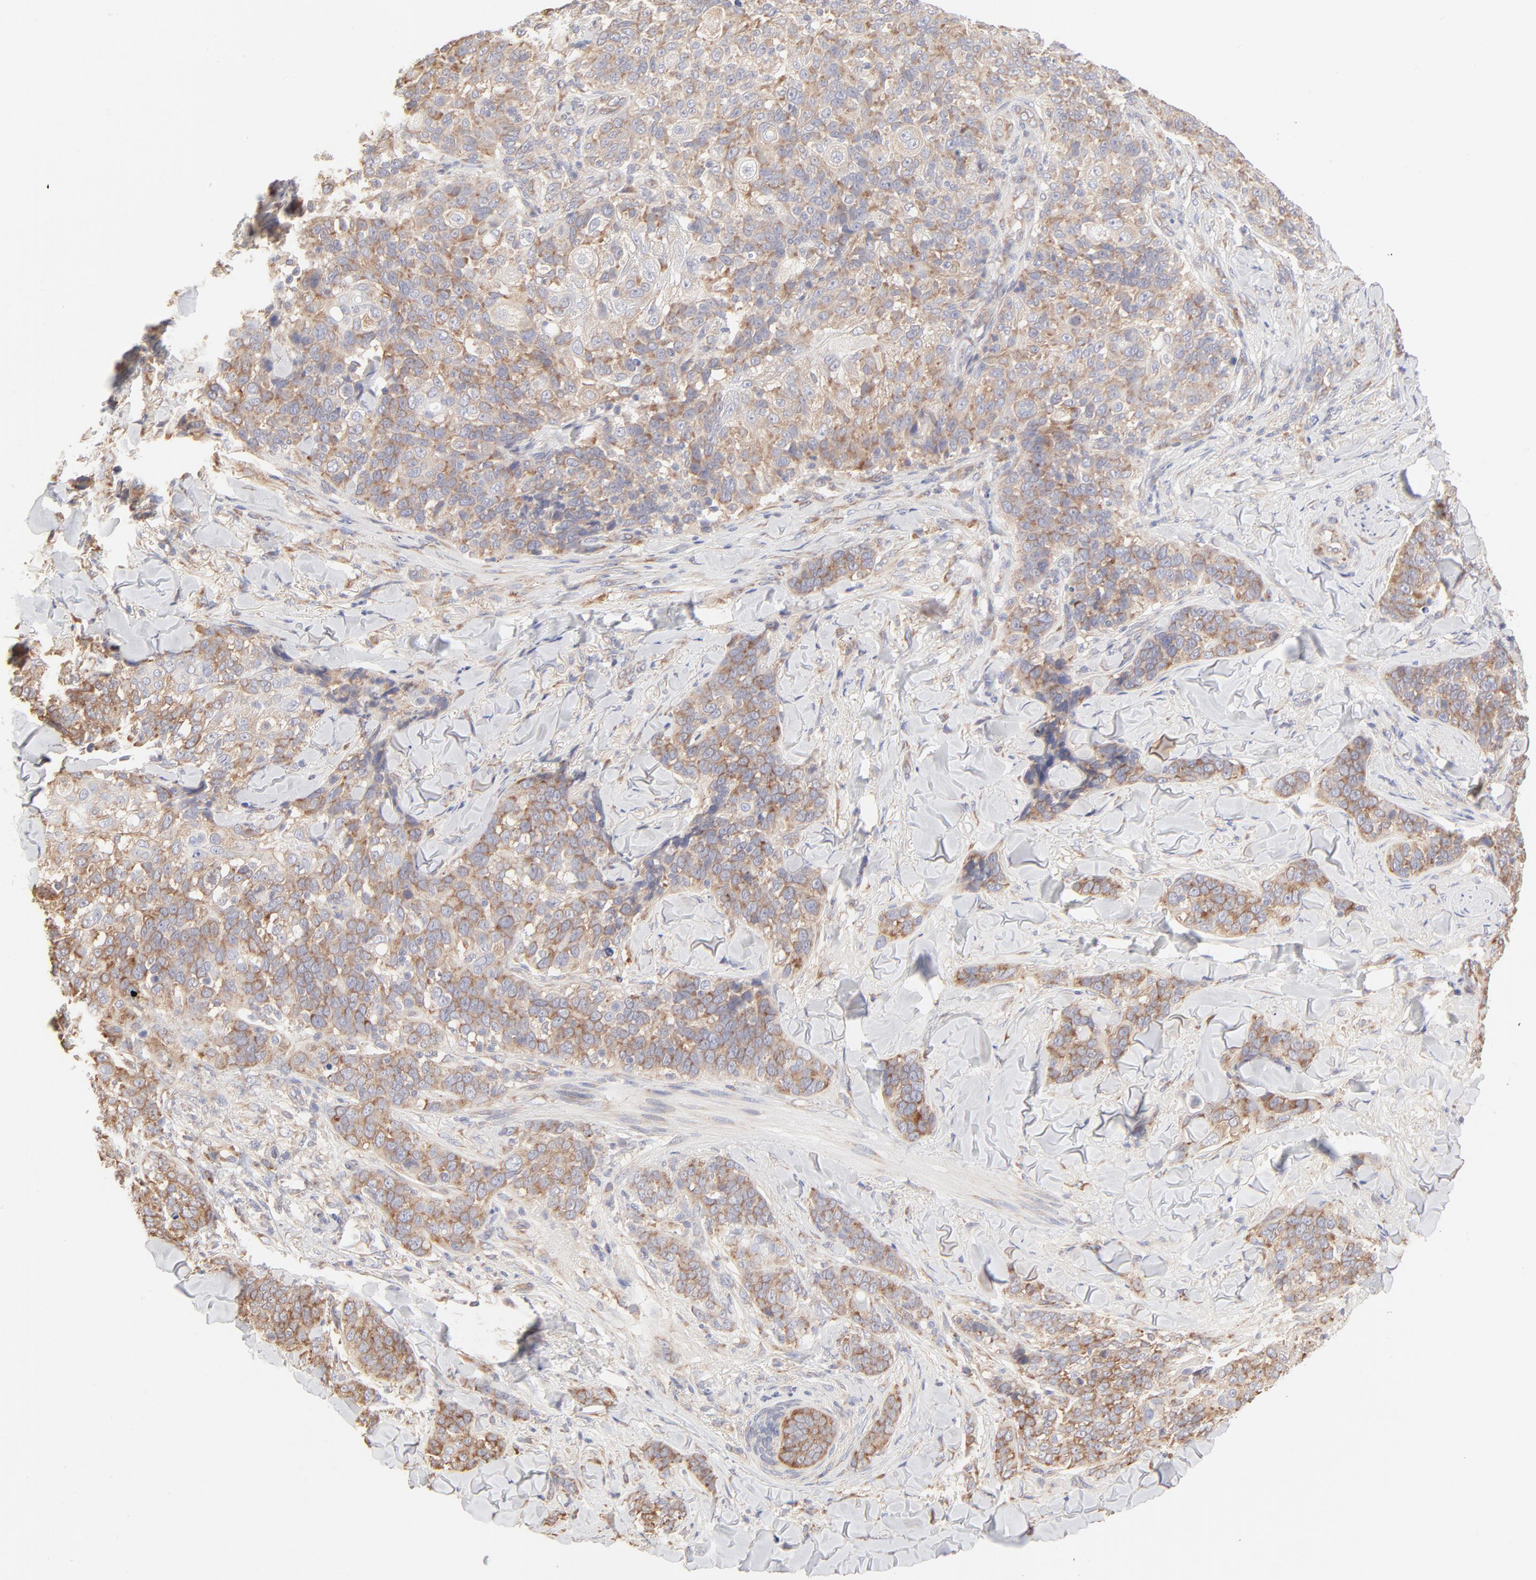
{"staining": {"intensity": "moderate", "quantity": ">75%", "location": "cytoplasmic/membranous"}, "tissue": "skin cancer", "cell_type": "Tumor cells", "image_type": "cancer", "snomed": [{"axis": "morphology", "description": "Normal tissue, NOS"}, {"axis": "morphology", "description": "Squamous cell carcinoma, NOS"}, {"axis": "topography", "description": "Skin"}], "caption": "An immunohistochemistry (IHC) histopathology image of neoplastic tissue is shown. Protein staining in brown highlights moderate cytoplasmic/membranous positivity in skin cancer within tumor cells. (Stains: DAB in brown, nuclei in blue, Microscopy: brightfield microscopy at high magnification).", "gene": "RPS21", "patient": {"sex": "female", "age": 83}}